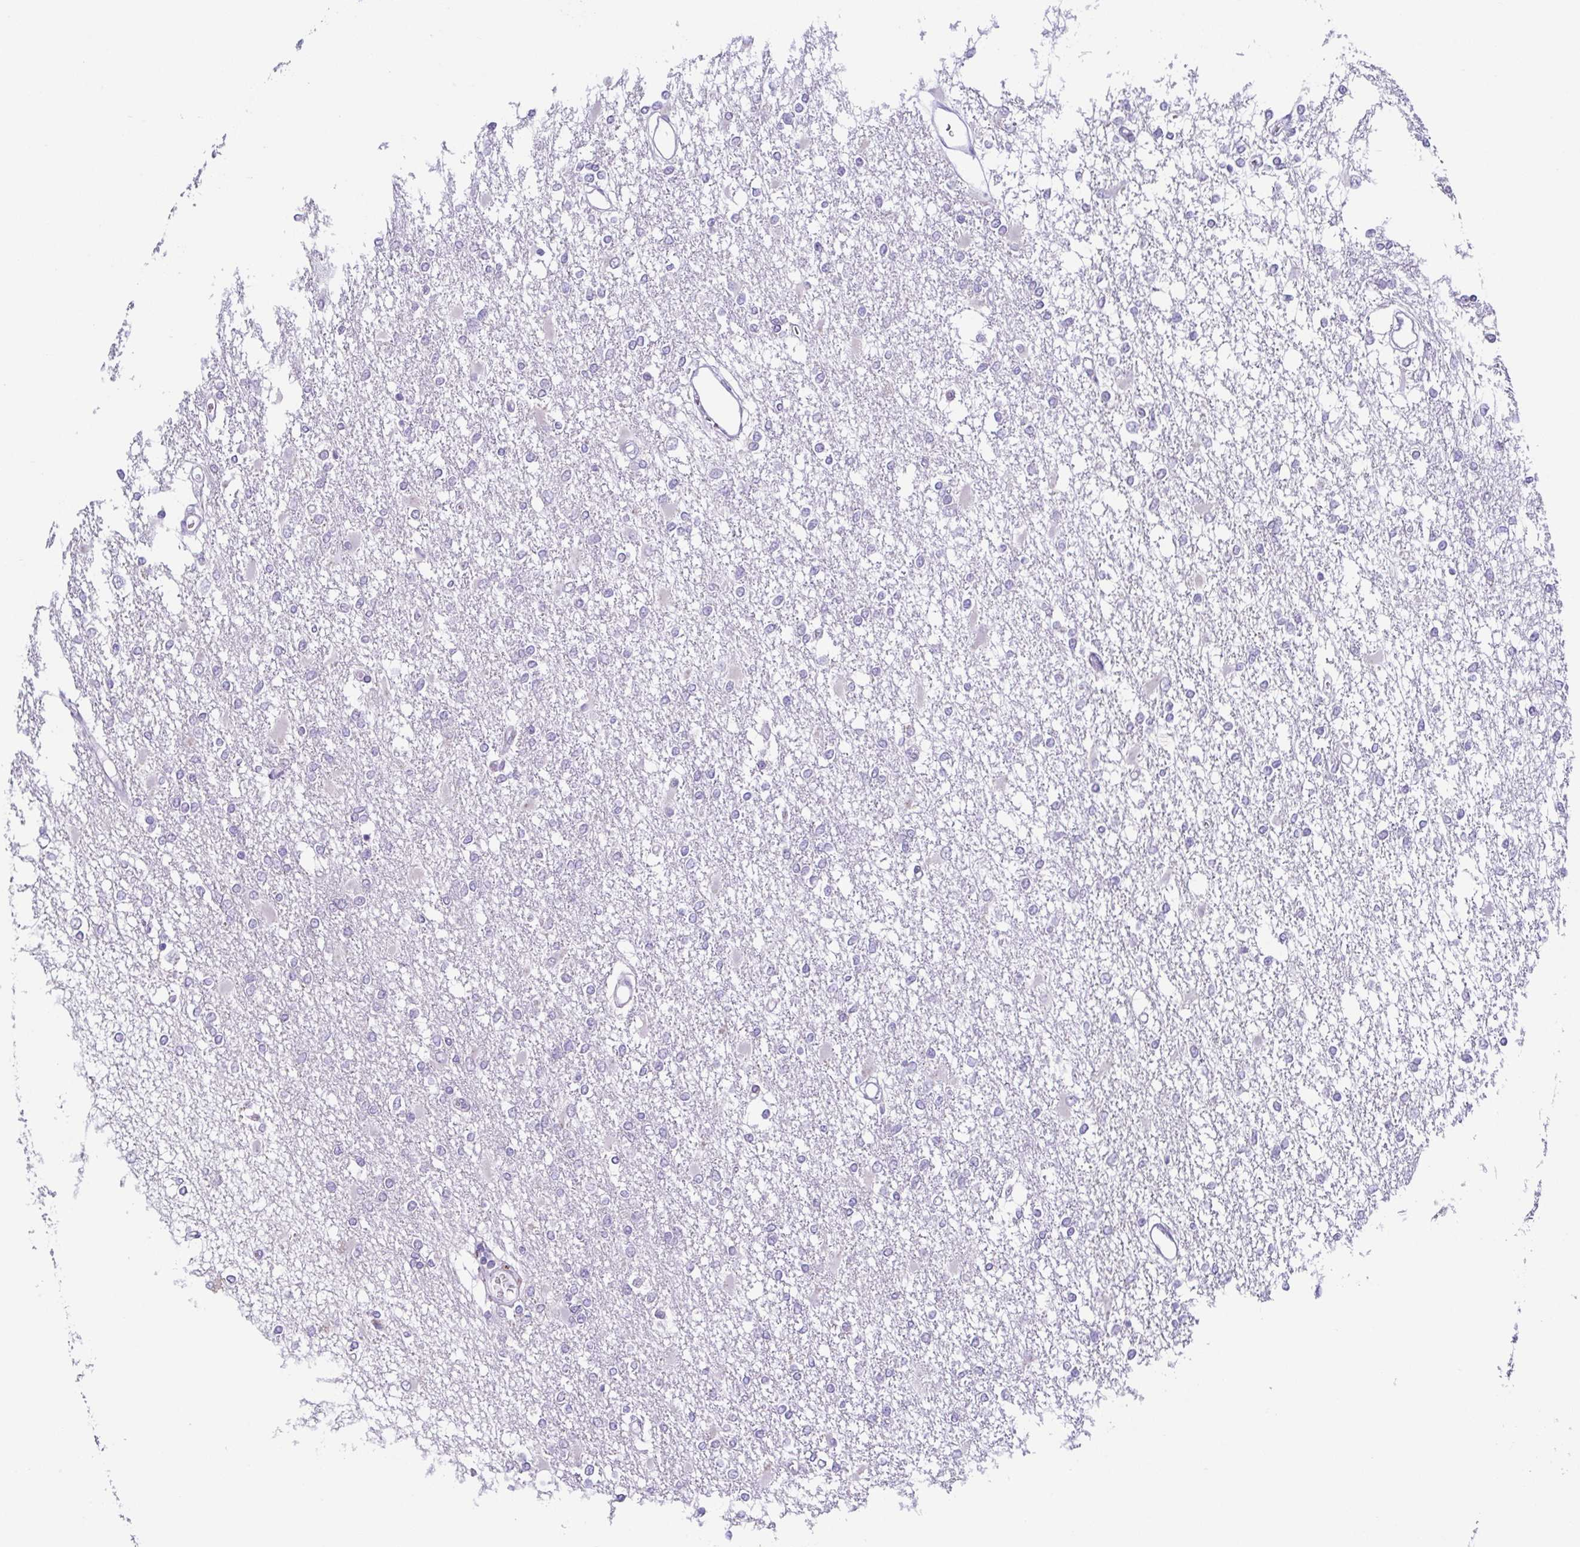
{"staining": {"intensity": "negative", "quantity": "none", "location": "none"}, "tissue": "glioma", "cell_type": "Tumor cells", "image_type": "cancer", "snomed": [{"axis": "morphology", "description": "Glioma, malignant, High grade"}, {"axis": "topography", "description": "Cerebral cortex"}], "caption": "The immunohistochemistry histopathology image has no significant positivity in tumor cells of glioma tissue. (IHC, brightfield microscopy, high magnification).", "gene": "RDH11", "patient": {"sex": "male", "age": 79}}